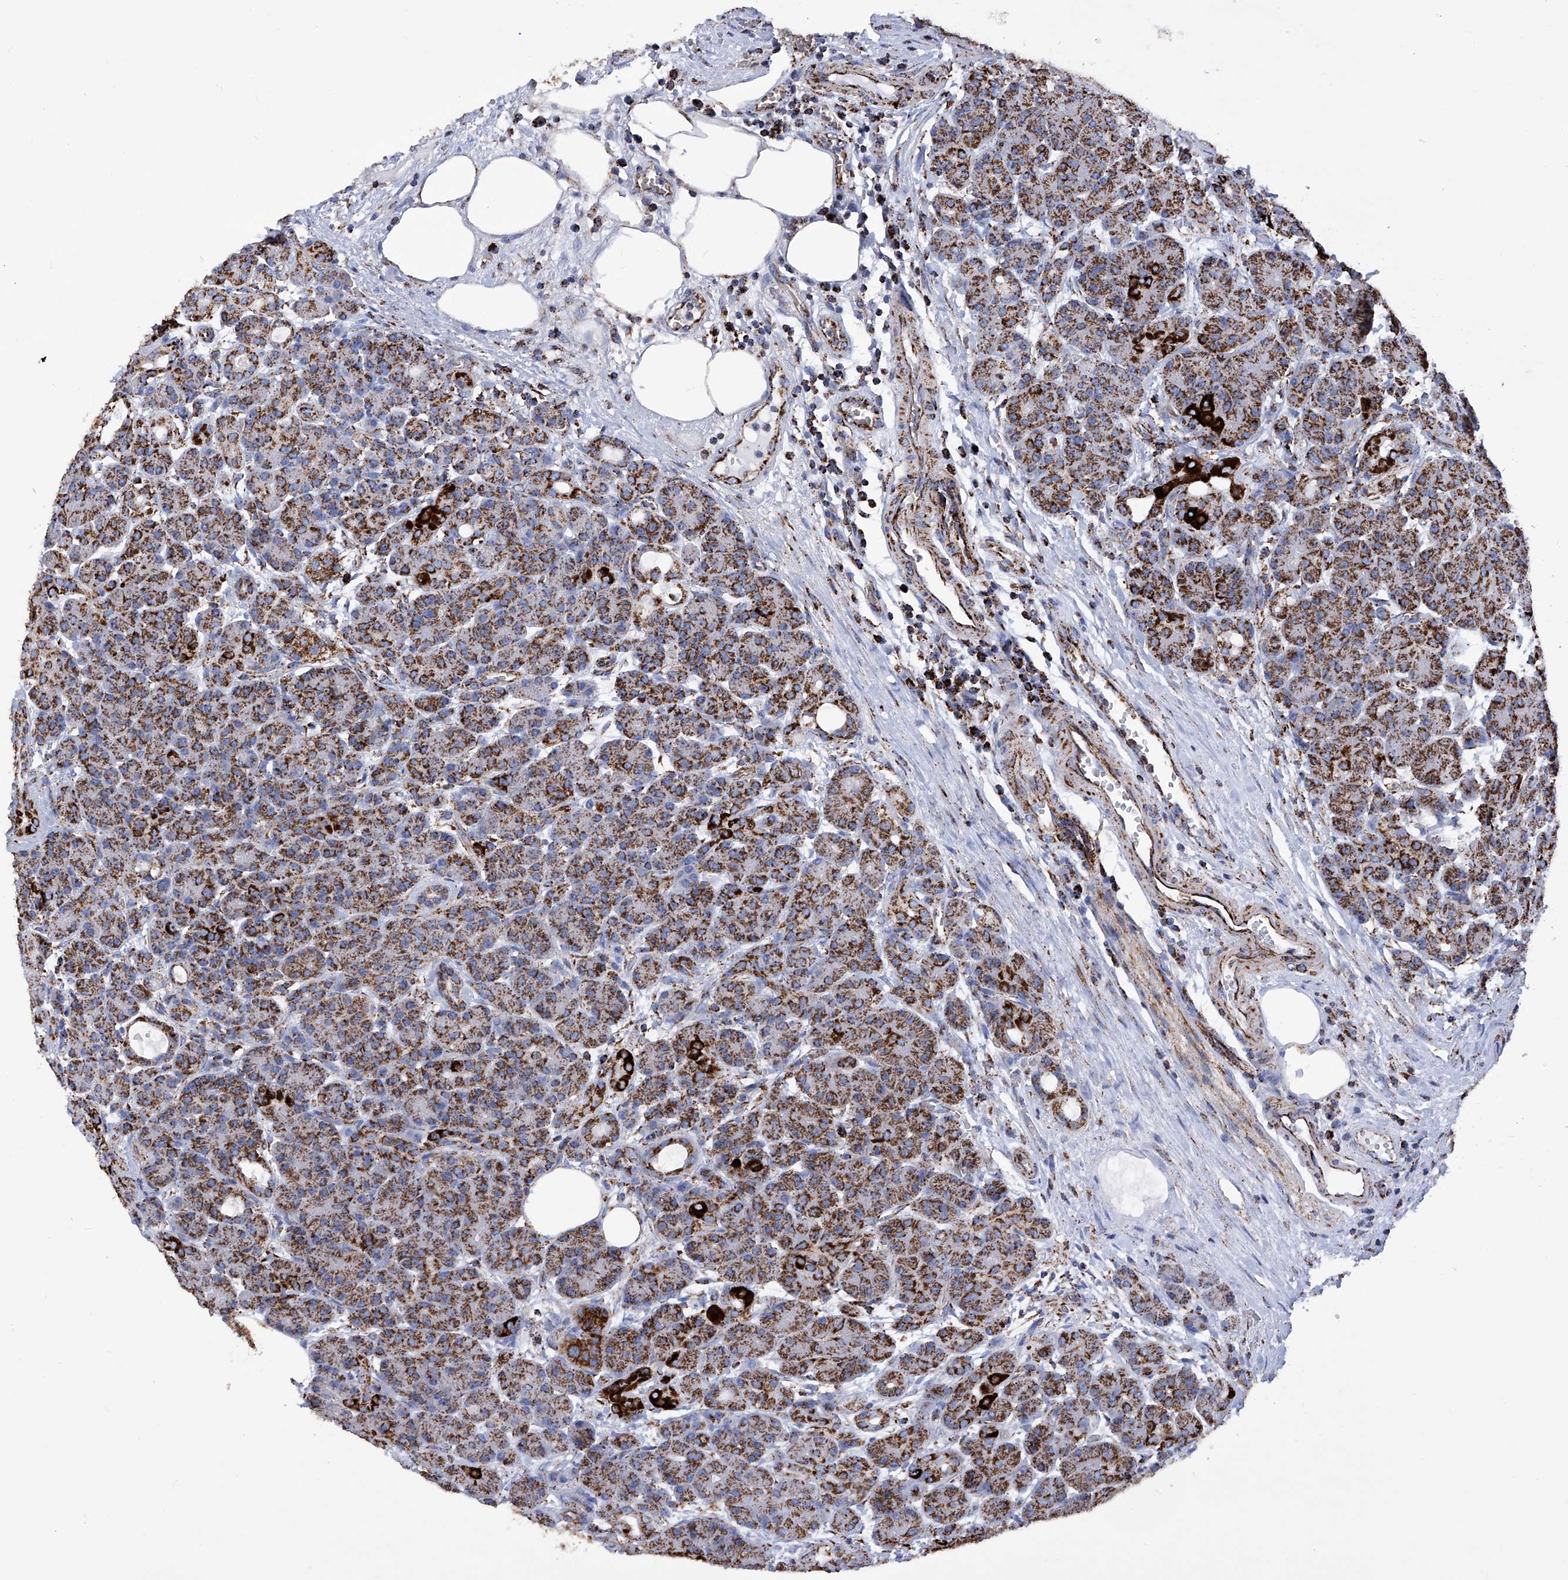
{"staining": {"intensity": "strong", "quantity": ">75%", "location": "cytoplasmic/membranous"}, "tissue": "pancreas", "cell_type": "Exocrine glandular cells", "image_type": "normal", "snomed": [{"axis": "morphology", "description": "Normal tissue, NOS"}, {"axis": "topography", "description": "Pancreas"}], "caption": "Strong cytoplasmic/membranous staining for a protein is present in approximately >75% of exocrine glandular cells of unremarkable pancreas using immunohistochemistry (IHC).", "gene": "ATP5PF", "patient": {"sex": "male", "age": 63}}